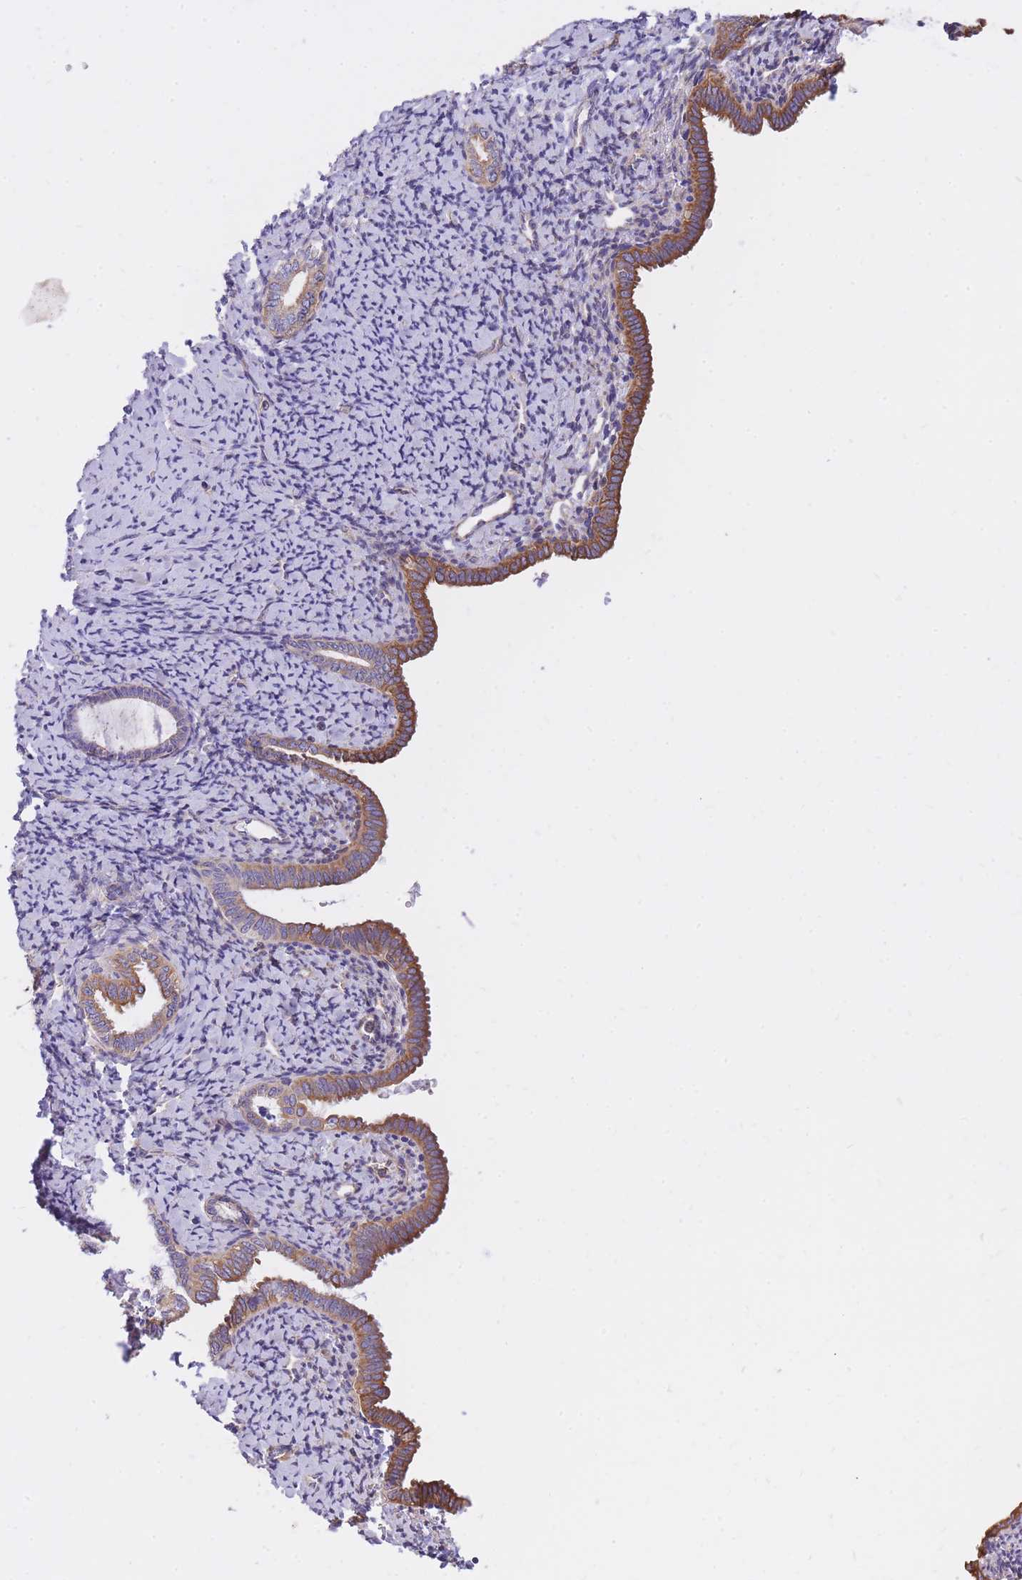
{"staining": {"intensity": "negative", "quantity": "none", "location": "none"}, "tissue": "endometrium", "cell_type": "Cells in endometrial stroma", "image_type": "normal", "snomed": [{"axis": "morphology", "description": "Normal tissue, NOS"}, {"axis": "topography", "description": "Endometrium"}], "caption": "Immunohistochemistry of normal endometrium shows no staining in cells in endometrial stroma. (DAB immunohistochemistry with hematoxylin counter stain).", "gene": "GBP7", "patient": {"sex": "female", "age": 63}}